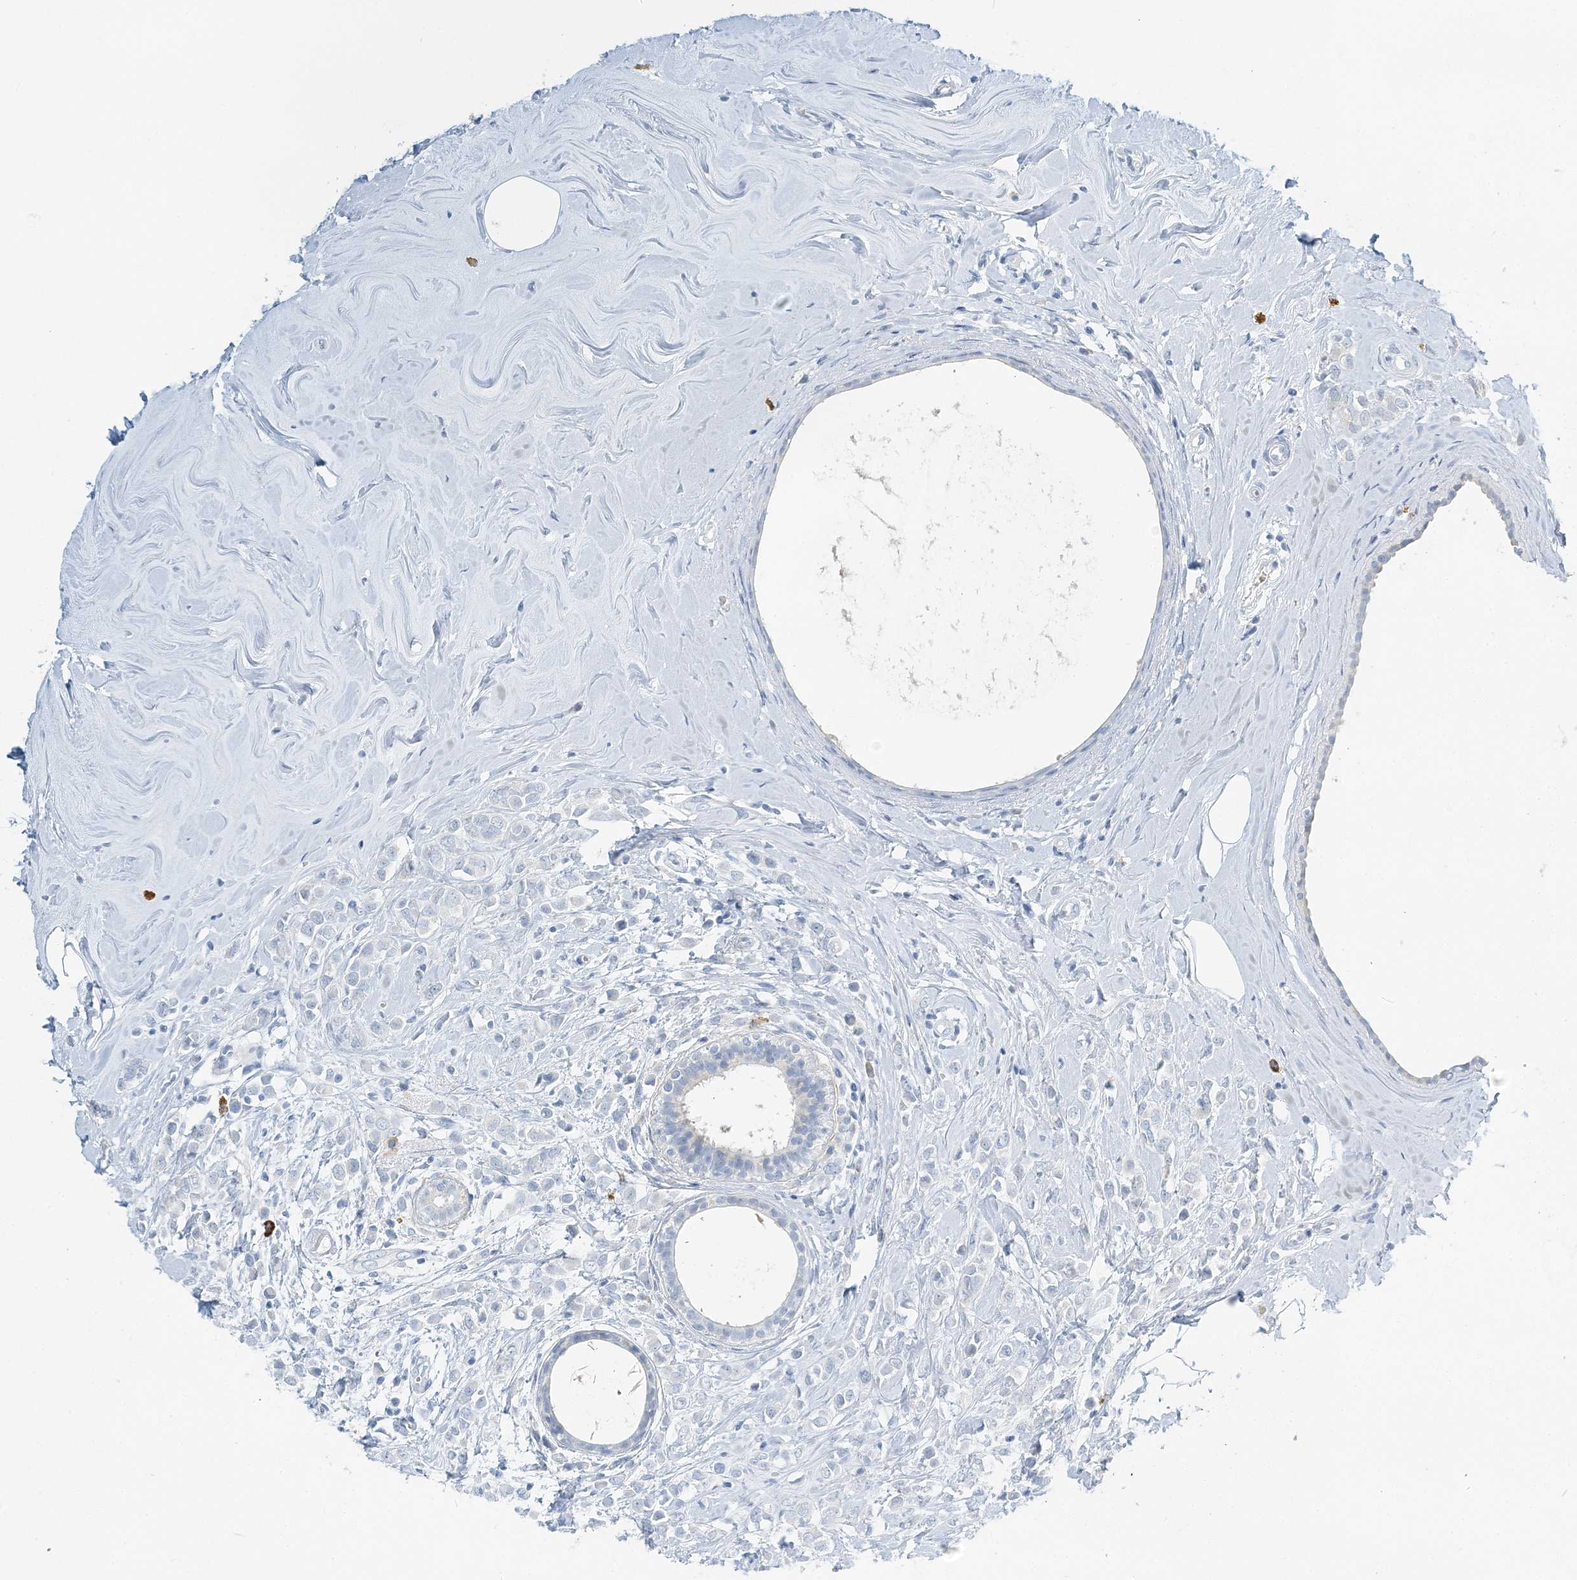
{"staining": {"intensity": "negative", "quantity": "none", "location": "none"}, "tissue": "breast cancer", "cell_type": "Tumor cells", "image_type": "cancer", "snomed": [{"axis": "morphology", "description": "Lobular carcinoma"}, {"axis": "topography", "description": "Breast"}], "caption": "Tumor cells are negative for brown protein staining in breast lobular carcinoma.", "gene": "VILL", "patient": {"sex": "female", "age": 47}}